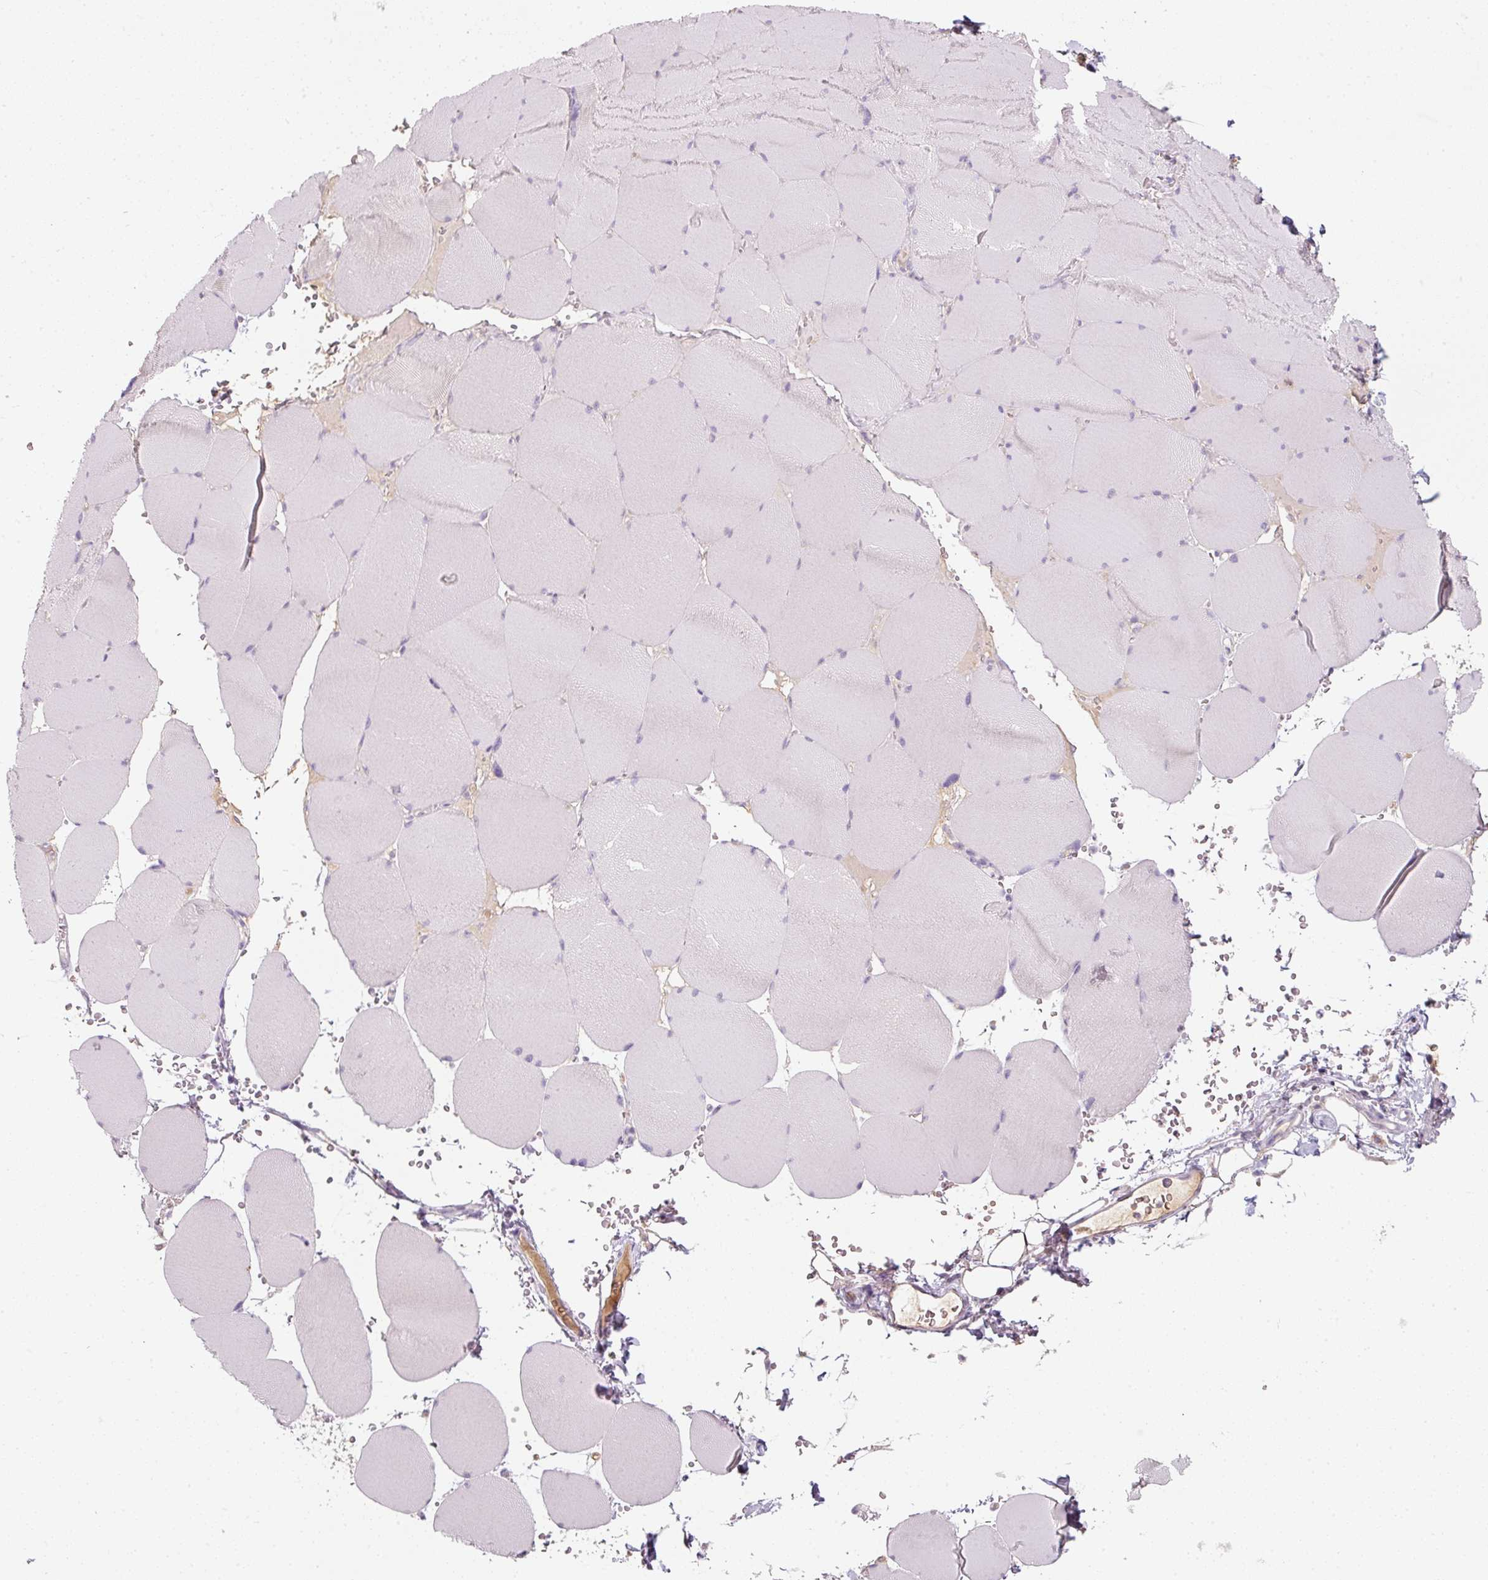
{"staining": {"intensity": "negative", "quantity": "none", "location": "none"}, "tissue": "skeletal muscle", "cell_type": "Myocytes", "image_type": "normal", "snomed": [{"axis": "morphology", "description": "Normal tissue, NOS"}, {"axis": "topography", "description": "Skeletal muscle"}, {"axis": "topography", "description": "Head-Neck"}], "caption": "Image shows no protein expression in myocytes of unremarkable skeletal muscle.", "gene": "TMEM37", "patient": {"sex": "male", "age": 66}}